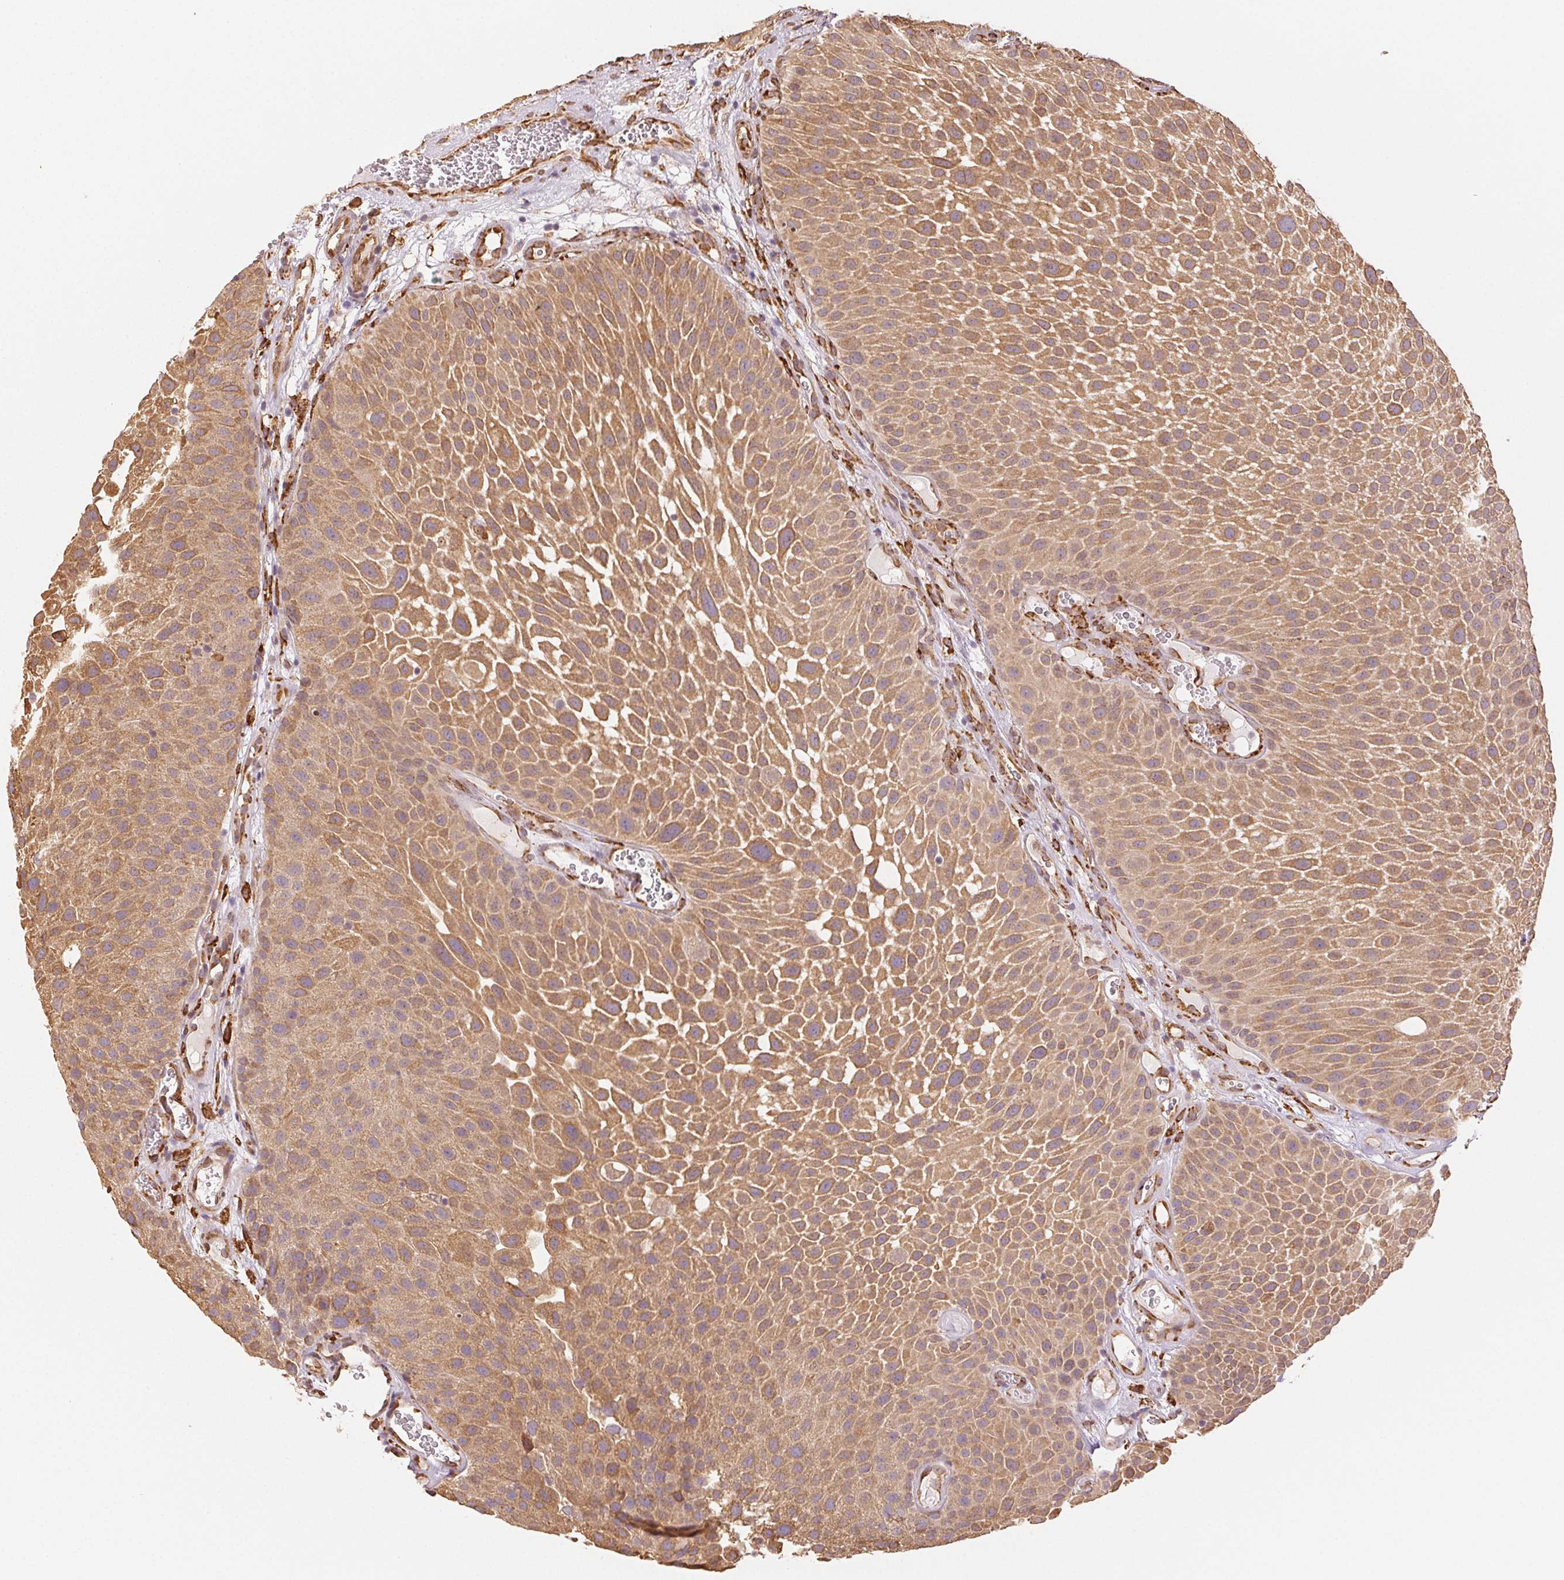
{"staining": {"intensity": "moderate", "quantity": ">75%", "location": "cytoplasmic/membranous"}, "tissue": "urothelial cancer", "cell_type": "Tumor cells", "image_type": "cancer", "snomed": [{"axis": "morphology", "description": "Urothelial carcinoma, Low grade"}, {"axis": "topography", "description": "Urinary bladder"}], "caption": "A brown stain labels moderate cytoplasmic/membranous staining of a protein in human urothelial cancer tumor cells.", "gene": "RCN3", "patient": {"sex": "male", "age": 72}}